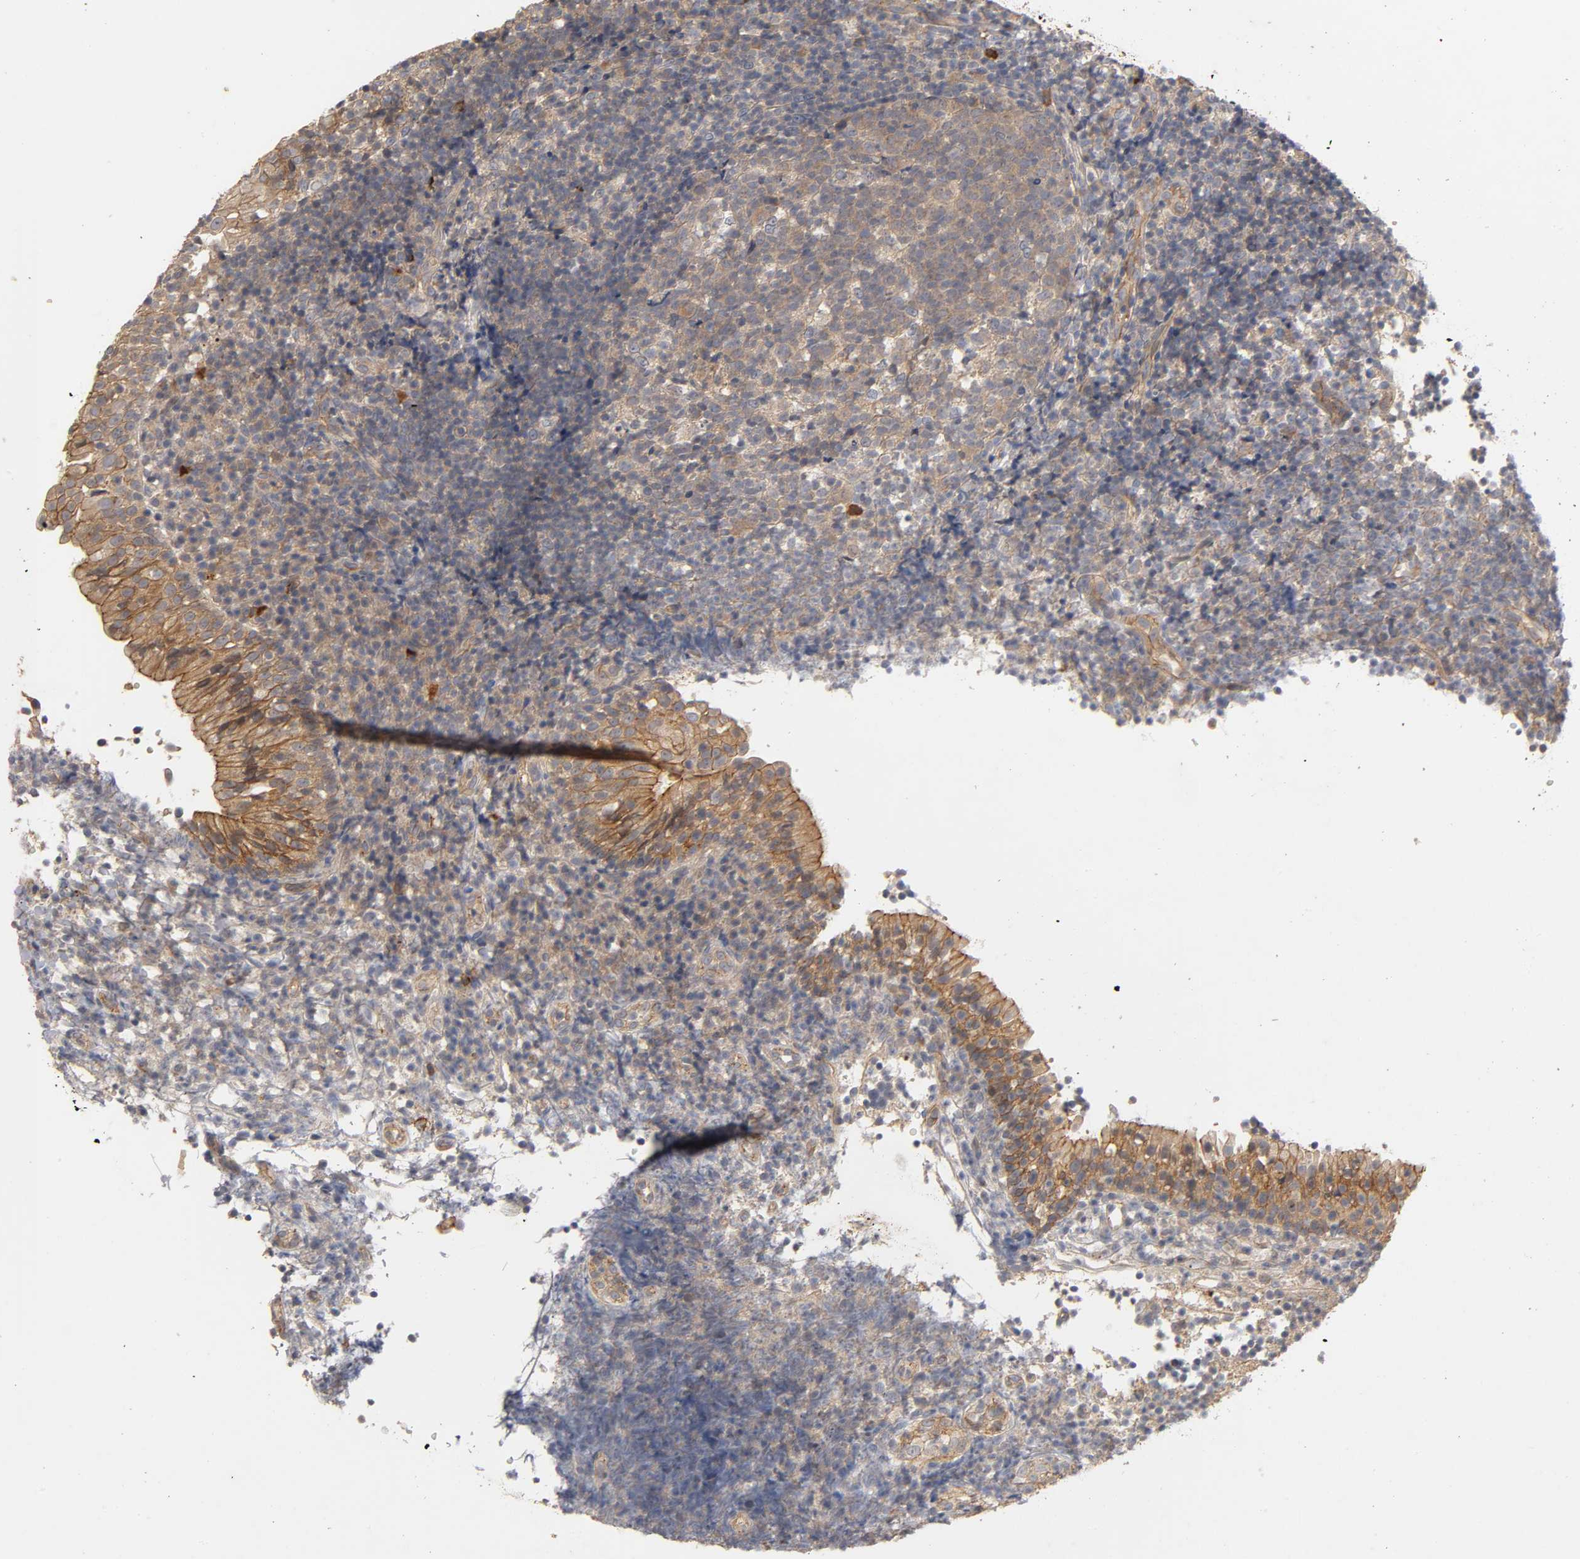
{"staining": {"intensity": "moderate", "quantity": ">75%", "location": "cytoplasmic/membranous"}, "tissue": "tonsil", "cell_type": "Germinal center cells", "image_type": "normal", "snomed": [{"axis": "morphology", "description": "Normal tissue, NOS"}, {"axis": "topography", "description": "Tonsil"}], "caption": "Germinal center cells display moderate cytoplasmic/membranous staining in approximately >75% of cells in normal tonsil. Nuclei are stained in blue.", "gene": "PDZD11", "patient": {"sex": "female", "age": 40}}